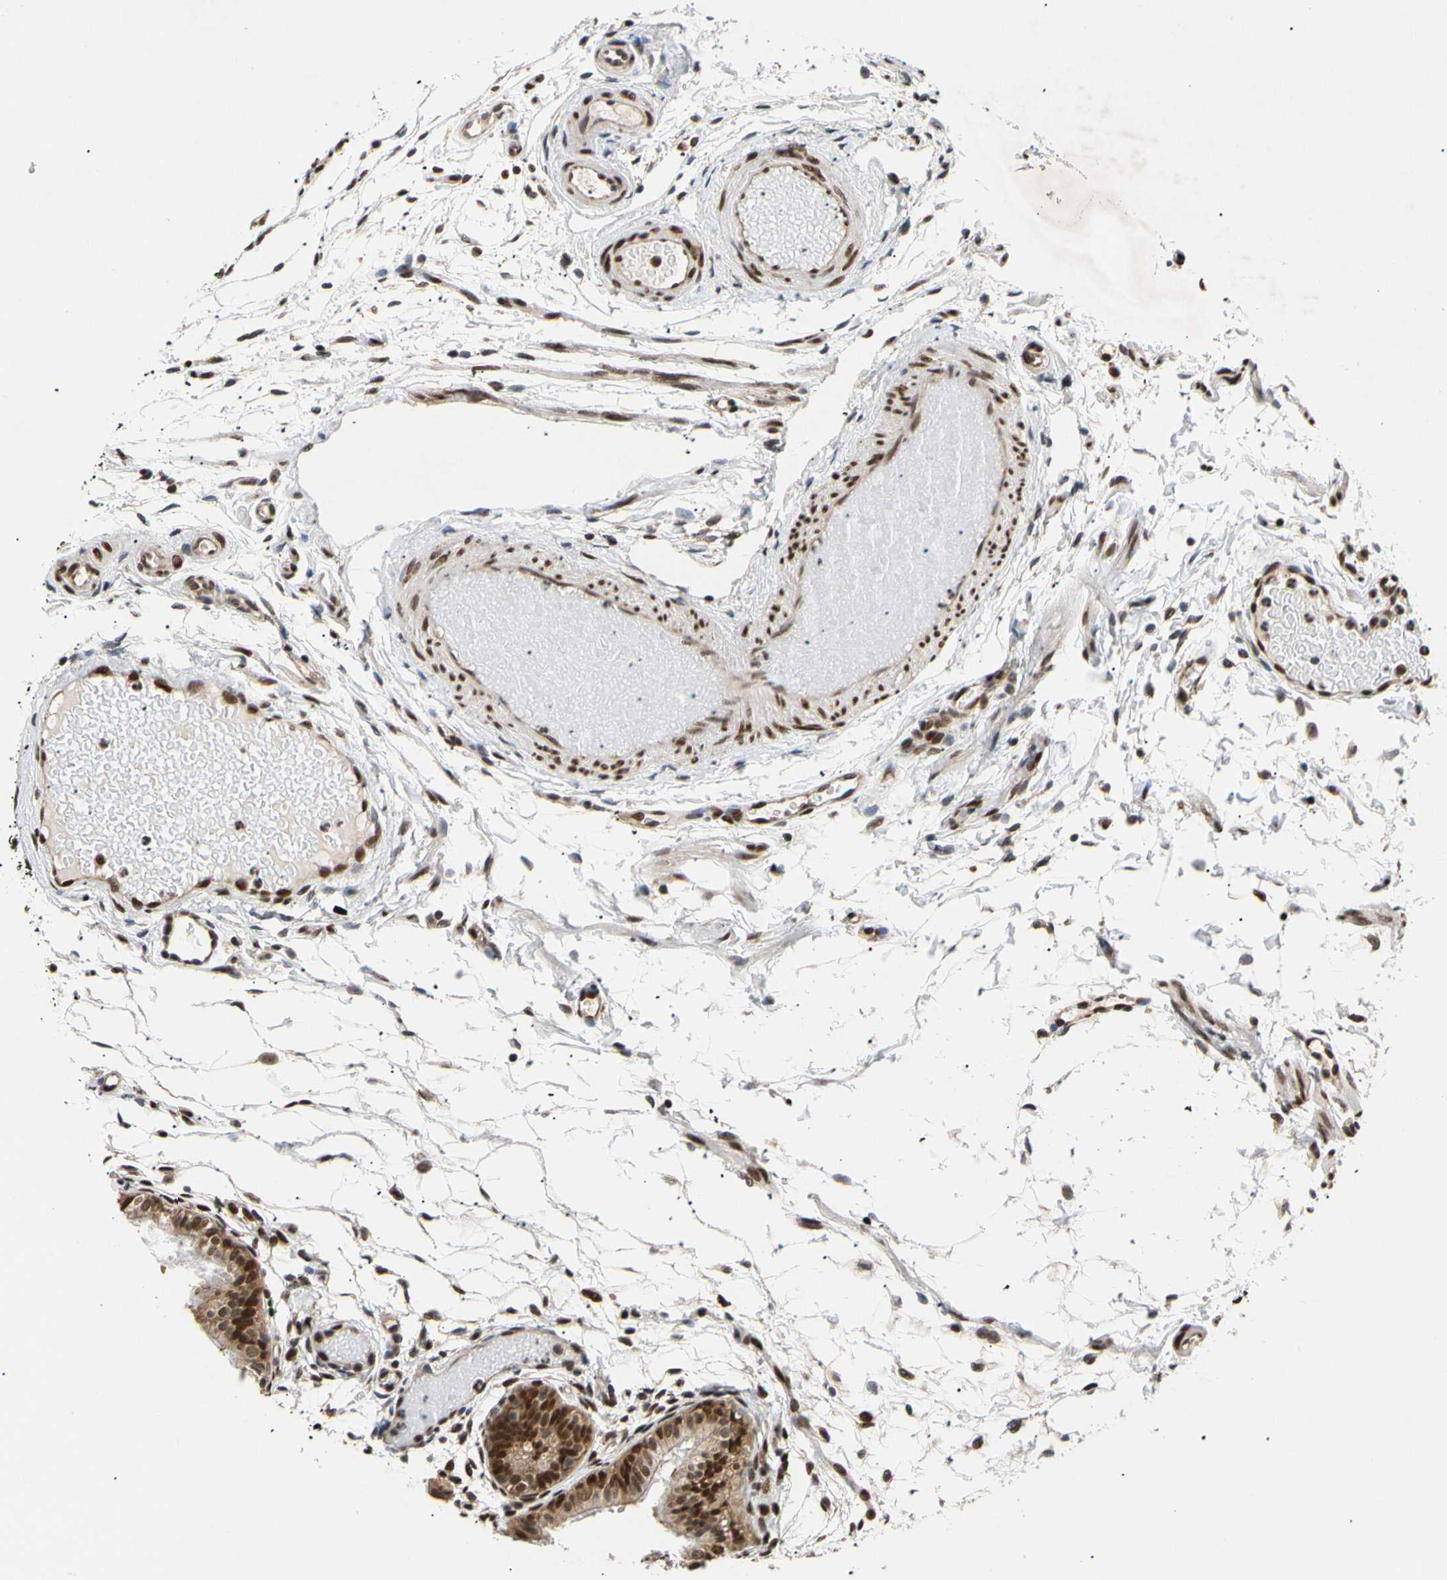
{"staining": {"intensity": "strong", "quantity": ">75%", "location": "cytoplasmic/membranous,nuclear"}, "tissue": "fallopian tube", "cell_type": "Glandular cells", "image_type": "normal", "snomed": [{"axis": "morphology", "description": "Normal tissue, NOS"}, {"axis": "morphology", "description": "Dermoid, NOS"}, {"axis": "topography", "description": "Fallopian tube"}], "caption": "A high amount of strong cytoplasmic/membranous,nuclear positivity is appreciated in approximately >75% of glandular cells in unremarkable fallopian tube.", "gene": "EIF1AX", "patient": {"sex": "female", "age": 33}}